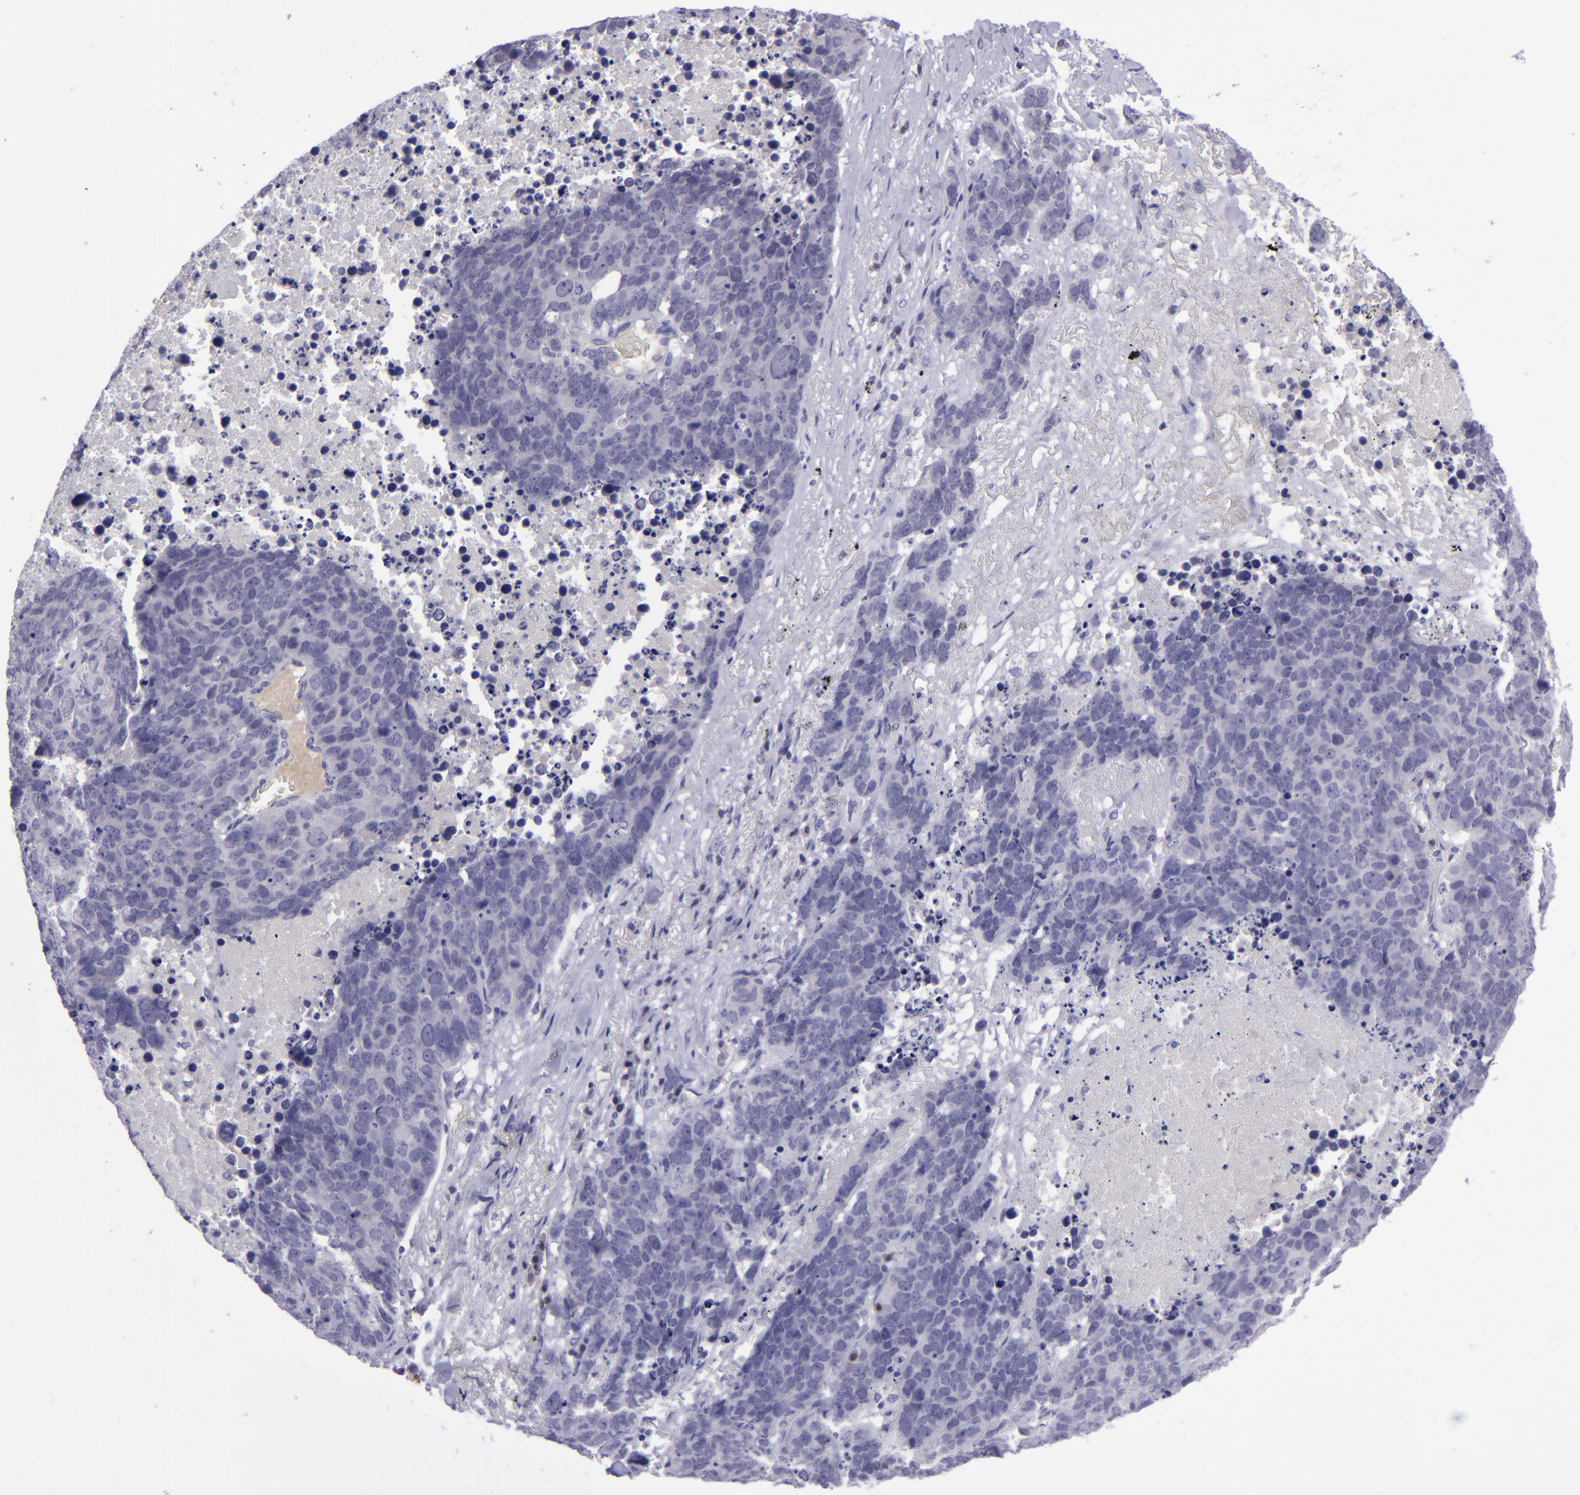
{"staining": {"intensity": "negative", "quantity": "none", "location": "none"}, "tissue": "lung cancer", "cell_type": "Tumor cells", "image_type": "cancer", "snomed": [{"axis": "morphology", "description": "Carcinoid, malignant, NOS"}, {"axis": "topography", "description": "Lung"}], "caption": "Protein analysis of malignant carcinoid (lung) demonstrates no significant positivity in tumor cells.", "gene": "POU2F2", "patient": {"sex": "male", "age": 60}}